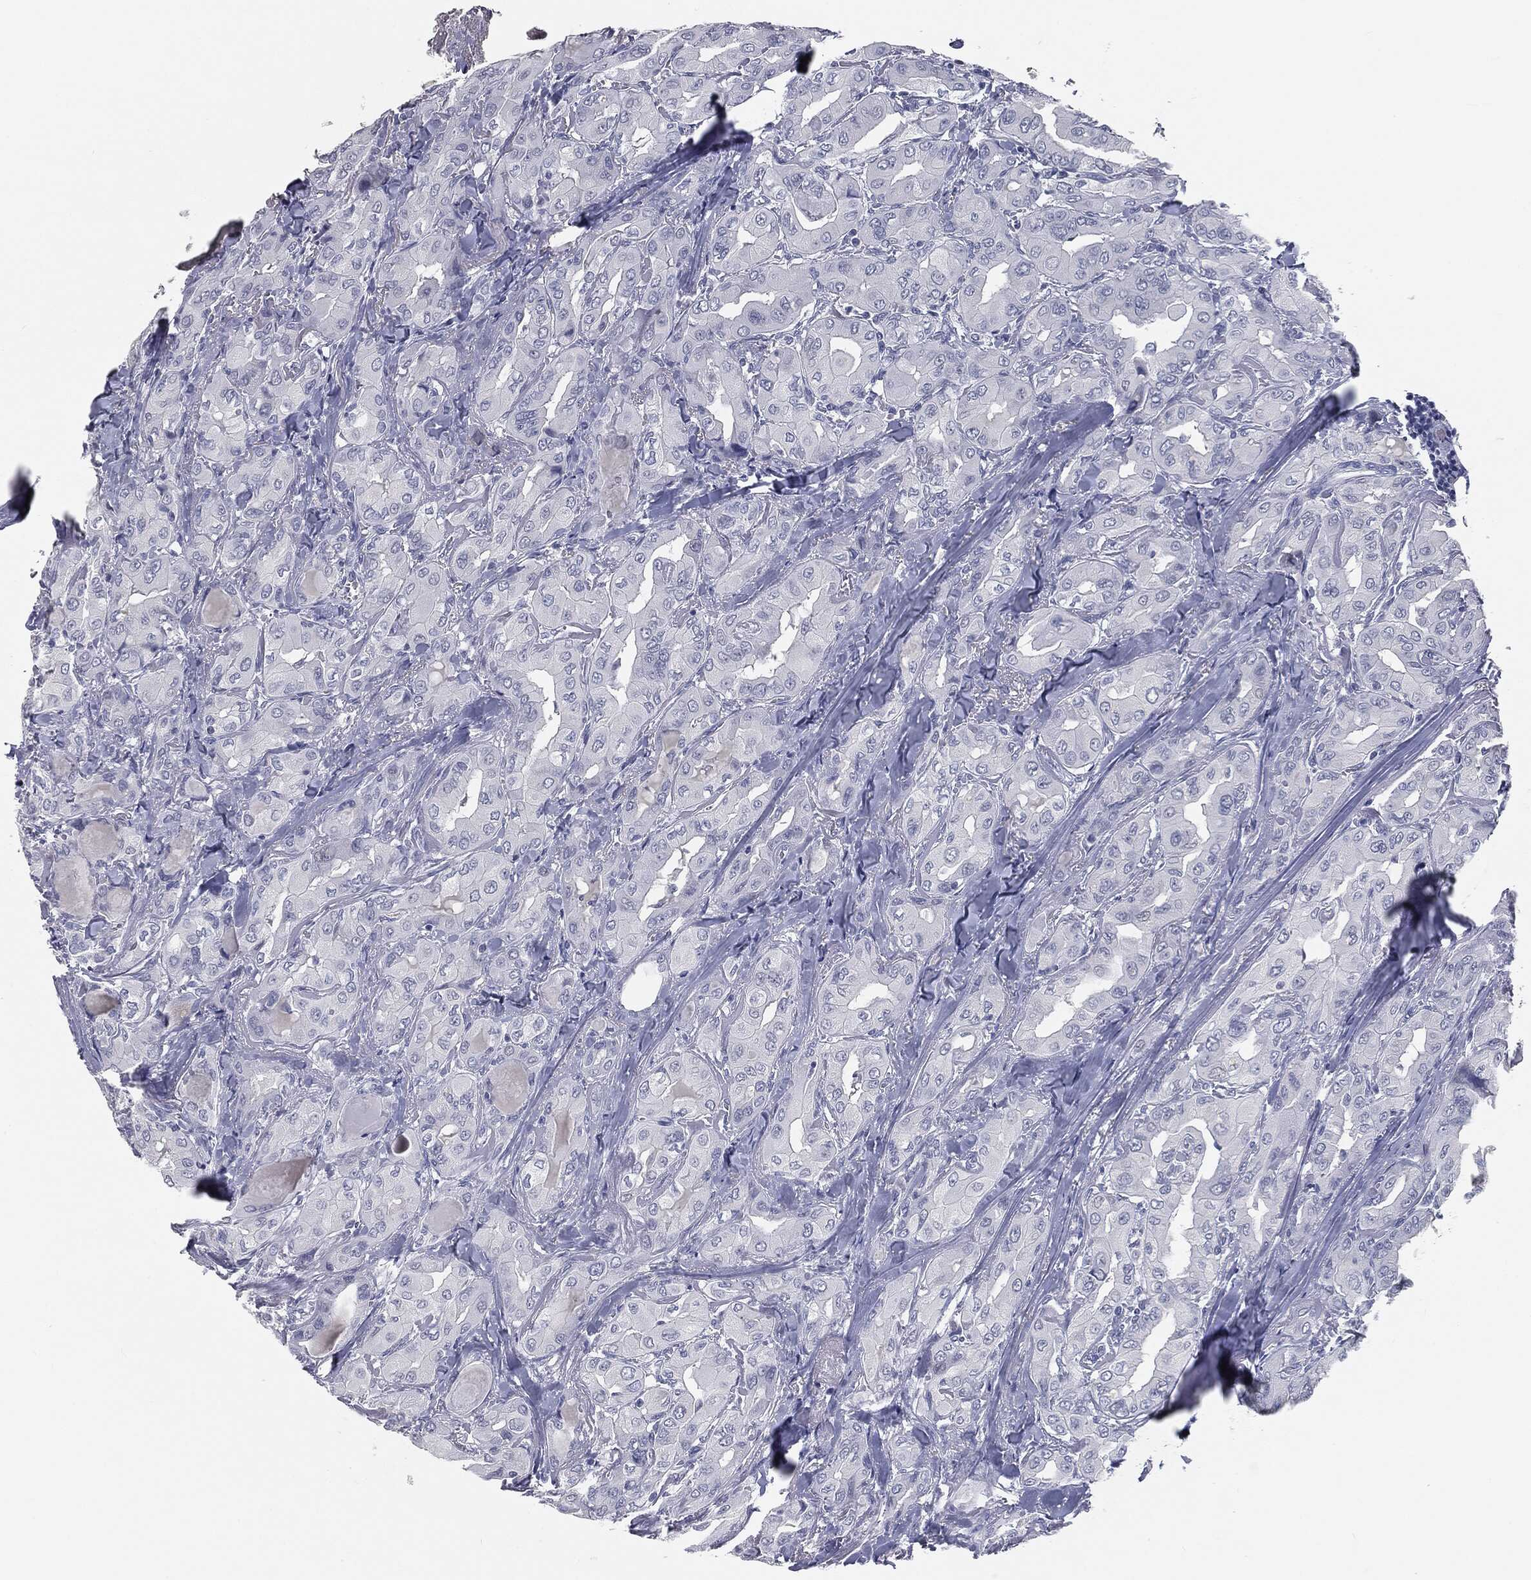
{"staining": {"intensity": "negative", "quantity": "none", "location": "none"}, "tissue": "thyroid cancer", "cell_type": "Tumor cells", "image_type": "cancer", "snomed": [{"axis": "morphology", "description": "Normal tissue, NOS"}, {"axis": "morphology", "description": "Papillary adenocarcinoma, NOS"}, {"axis": "topography", "description": "Thyroid gland"}], "caption": "Tumor cells show no significant staining in thyroid cancer (papillary adenocarcinoma).", "gene": "PRAME", "patient": {"sex": "female", "age": 66}}